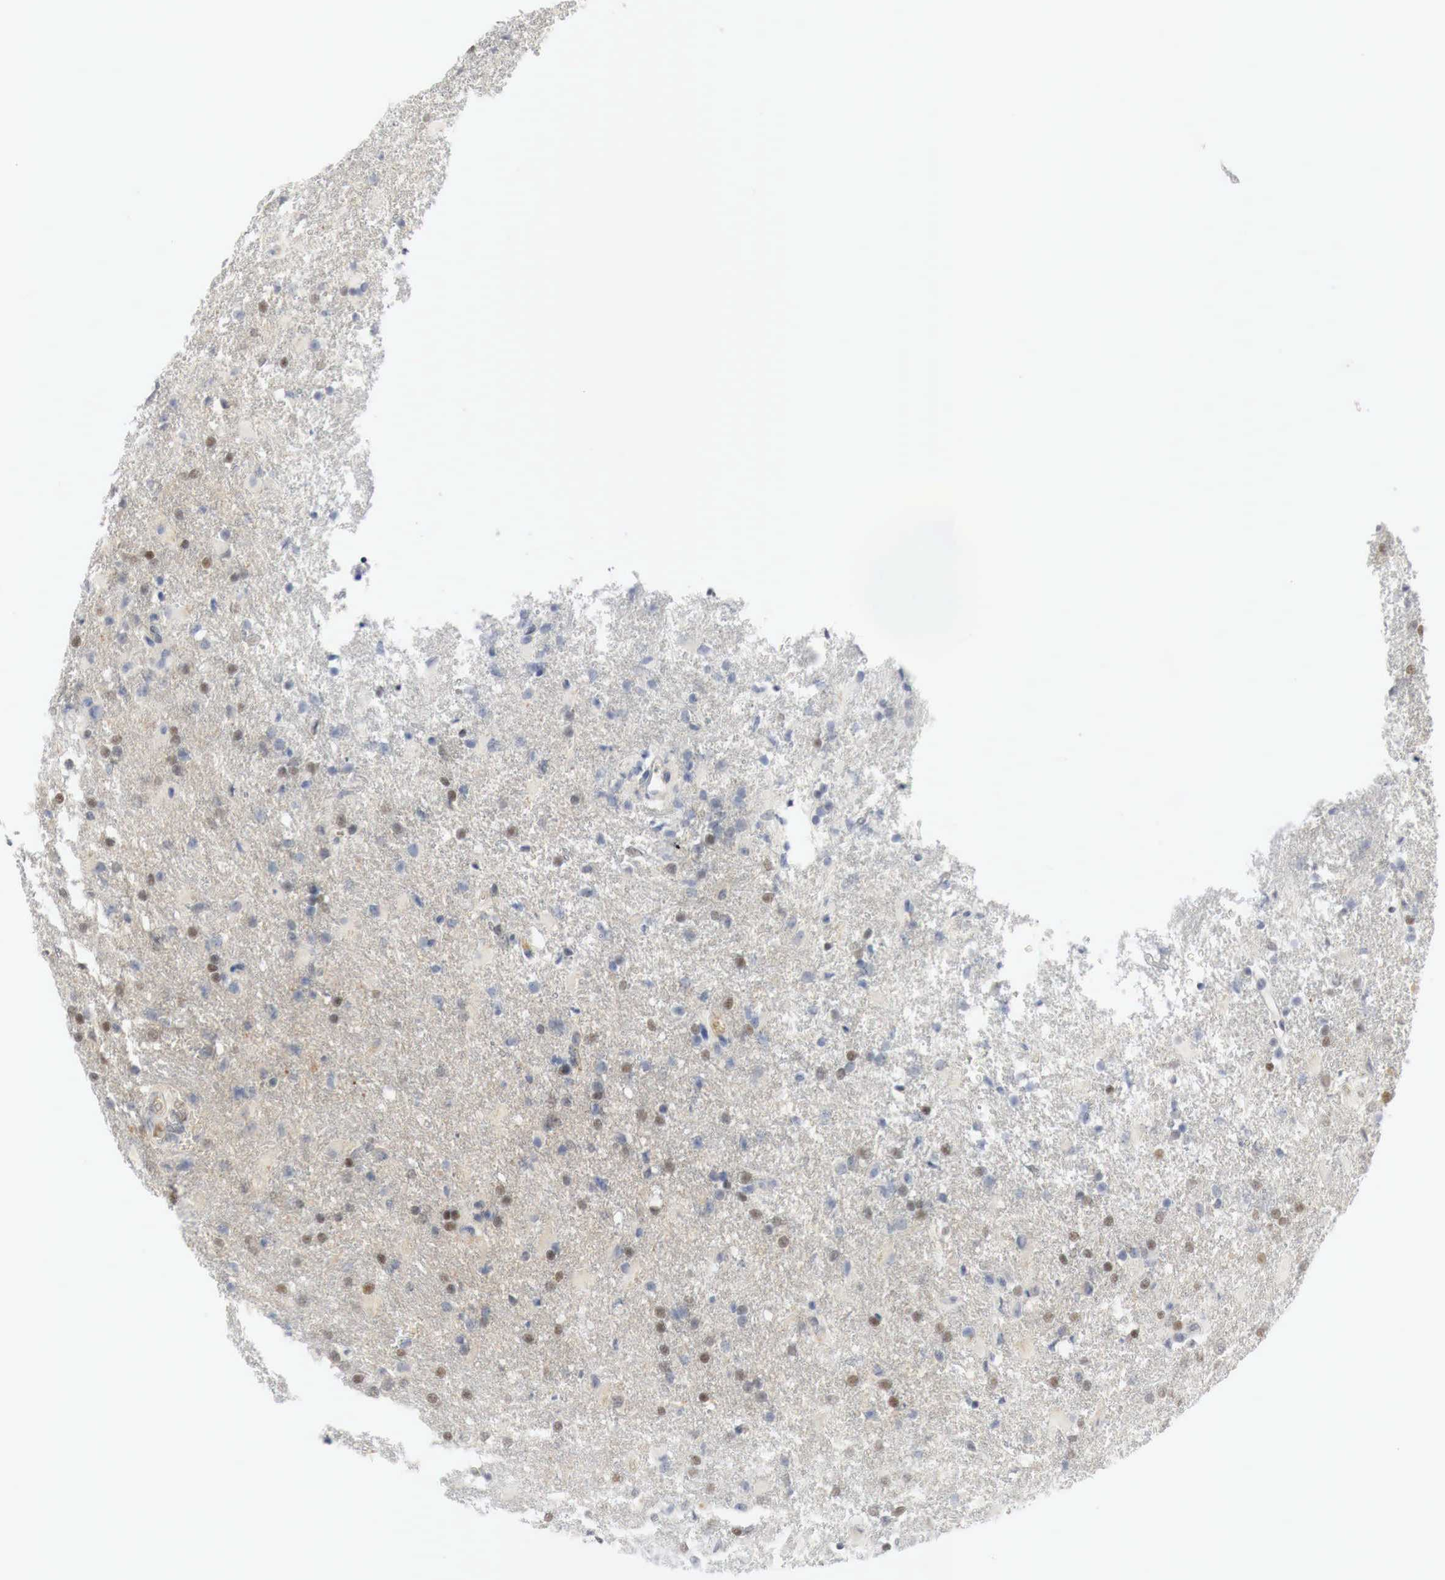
{"staining": {"intensity": "moderate", "quantity": "25%-75%", "location": "cytoplasmic/membranous,nuclear"}, "tissue": "glioma", "cell_type": "Tumor cells", "image_type": "cancer", "snomed": [{"axis": "morphology", "description": "Glioma, malignant, High grade"}, {"axis": "topography", "description": "Brain"}], "caption": "There is medium levels of moderate cytoplasmic/membranous and nuclear staining in tumor cells of glioma, as demonstrated by immunohistochemical staining (brown color).", "gene": "MYC", "patient": {"sex": "male", "age": 68}}